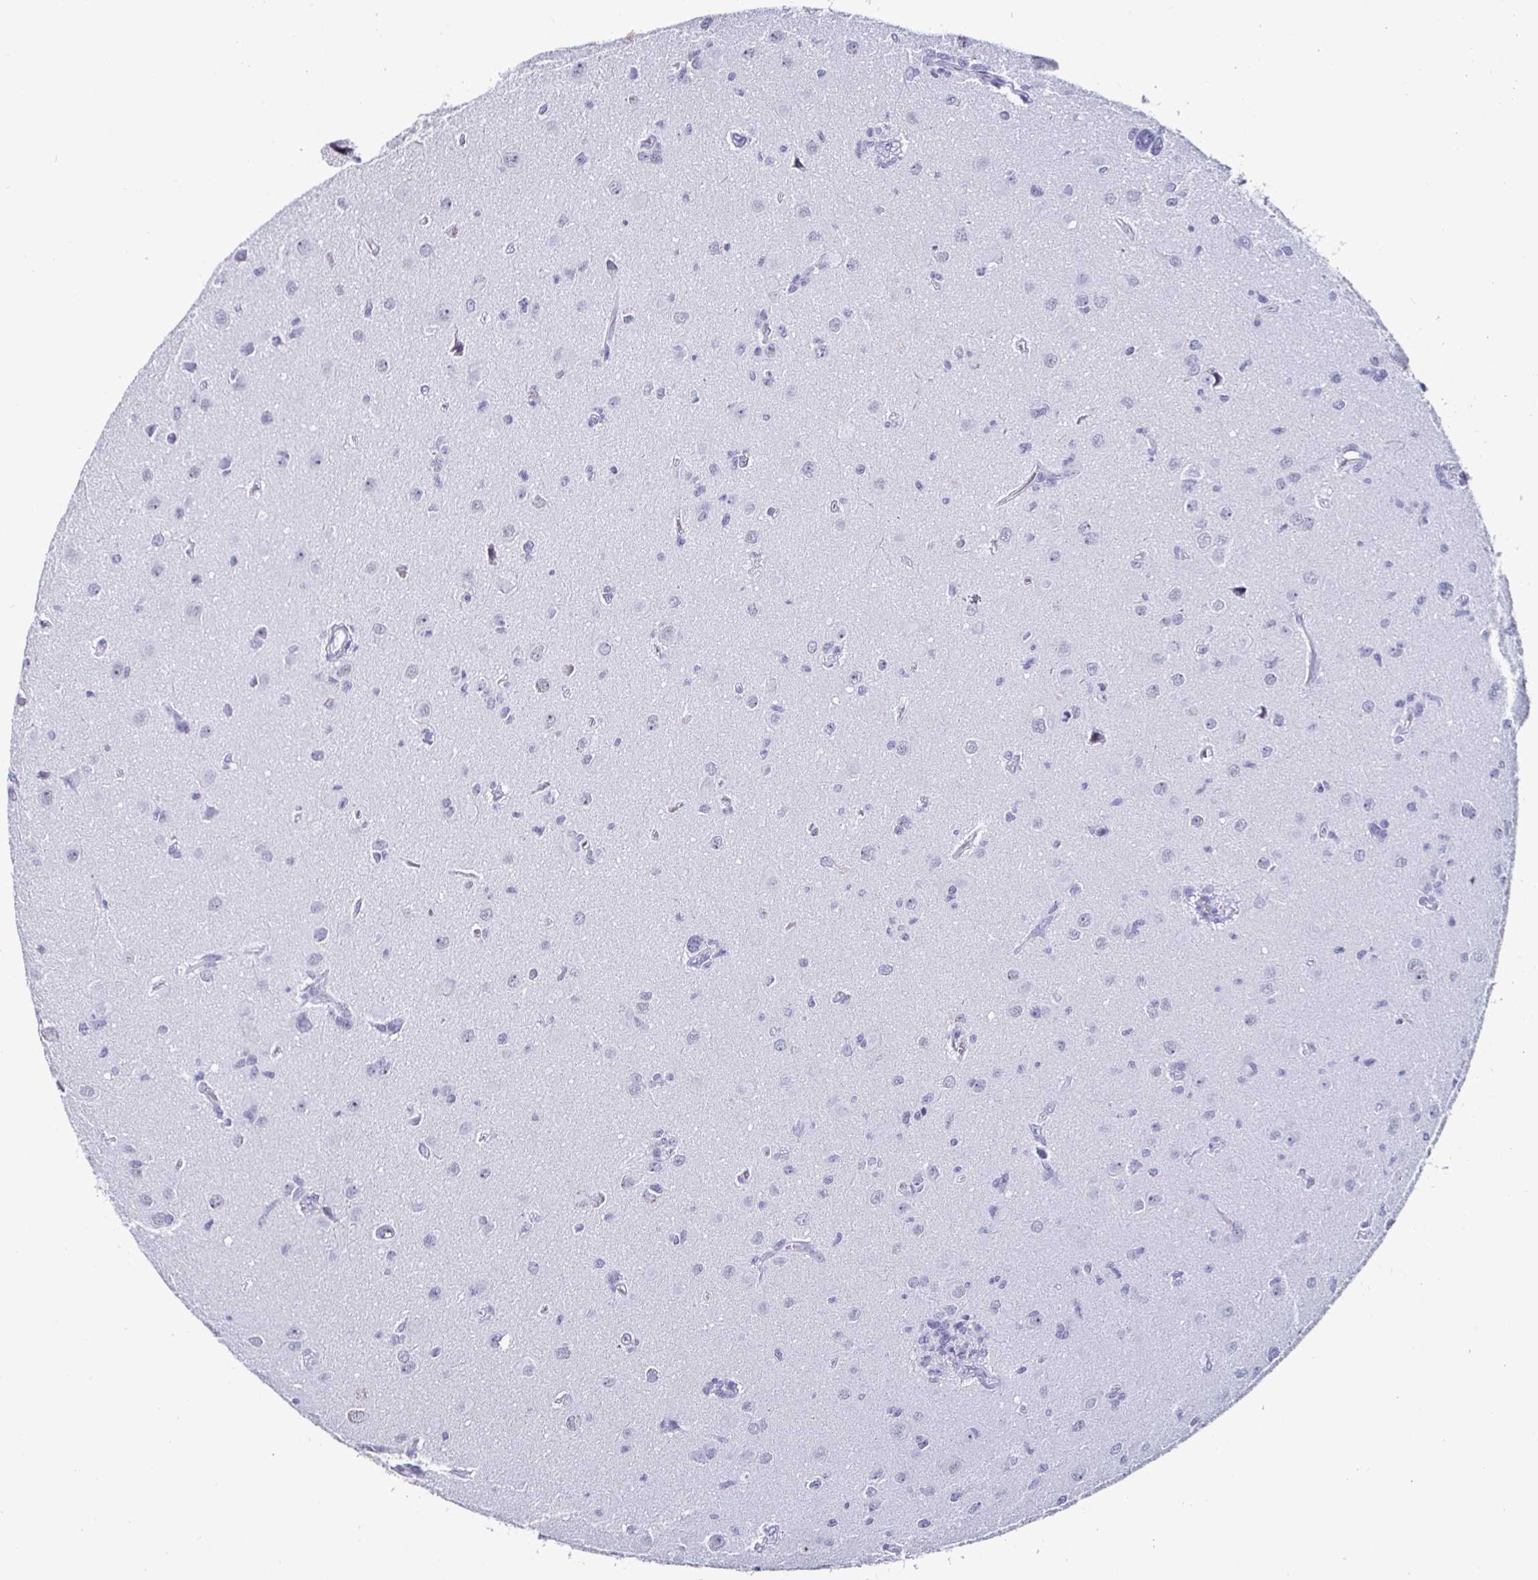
{"staining": {"intensity": "negative", "quantity": "none", "location": "none"}, "tissue": "glioma", "cell_type": "Tumor cells", "image_type": "cancer", "snomed": [{"axis": "morphology", "description": "Glioma, malignant, High grade"}, {"axis": "topography", "description": "Brain"}], "caption": "There is no significant staining in tumor cells of malignant glioma (high-grade).", "gene": "KRT4", "patient": {"sex": "male", "age": 67}}